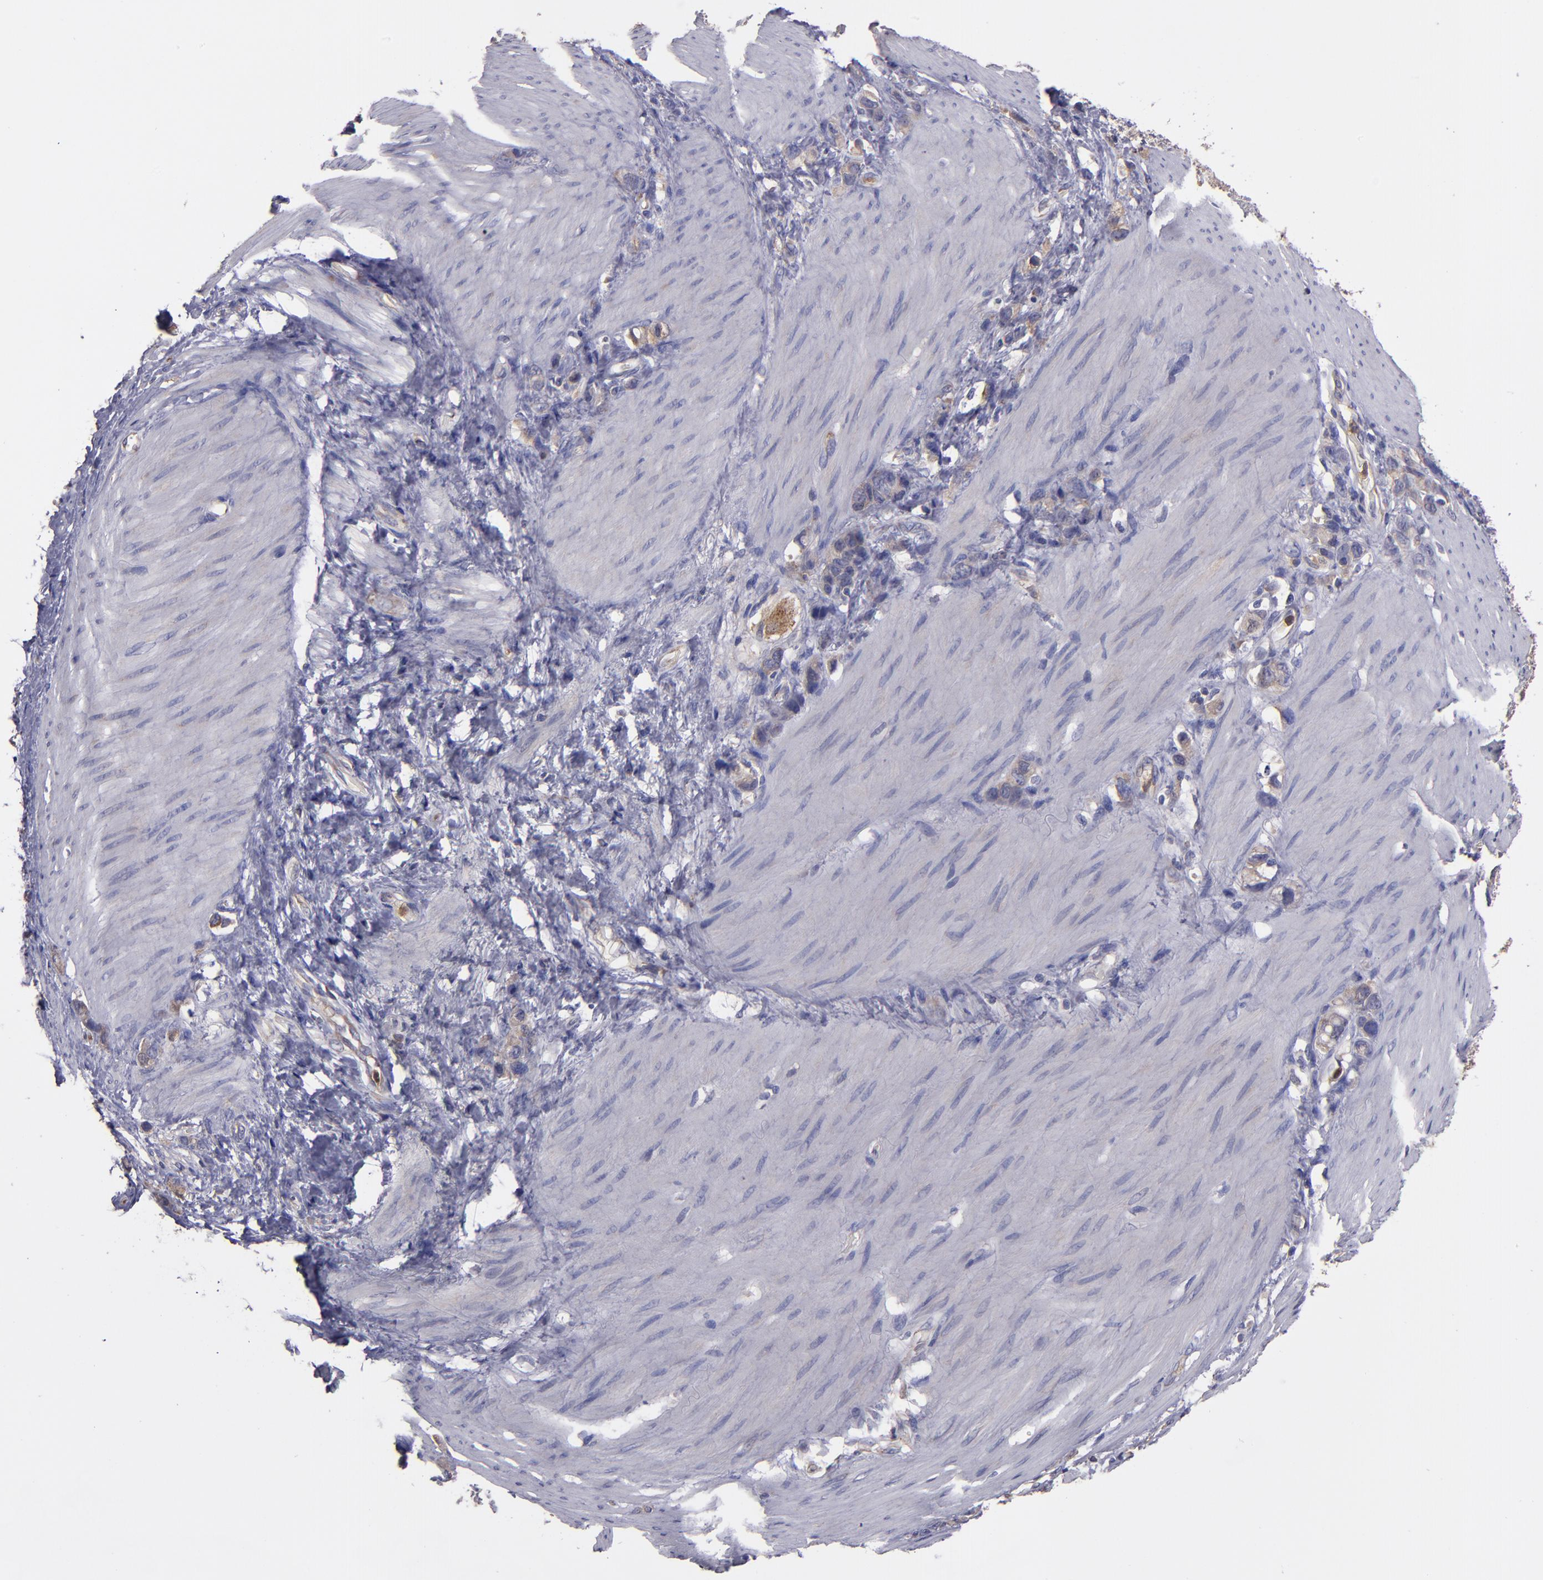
{"staining": {"intensity": "weak", "quantity": "25%-75%", "location": "cytoplasmic/membranous"}, "tissue": "stomach cancer", "cell_type": "Tumor cells", "image_type": "cancer", "snomed": [{"axis": "morphology", "description": "Normal tissue, NOS"}, {"axis": "morphology", "description": "Adenocarcinoma, NOS"}, {"axis": "morphology", "description": "Adenocarcinoma, High grade"}, {"axis": "topography", "description": "Stomach, upper"}, {"axis": "topography", "description": "Stomach"}], "caption": "Stomach high-grade adenocarcinoma stained with DAB (3,3'-diaminobenzidine) IHC displays low levels of weak cytoplasmic/membranous staining in approximately 25%-75% of tumor cells. The protein of interest is shown in brown color, while the nuclei are stained blue.", "gene": "CARS1", "patient": {"sex": "female", "age": 65}}